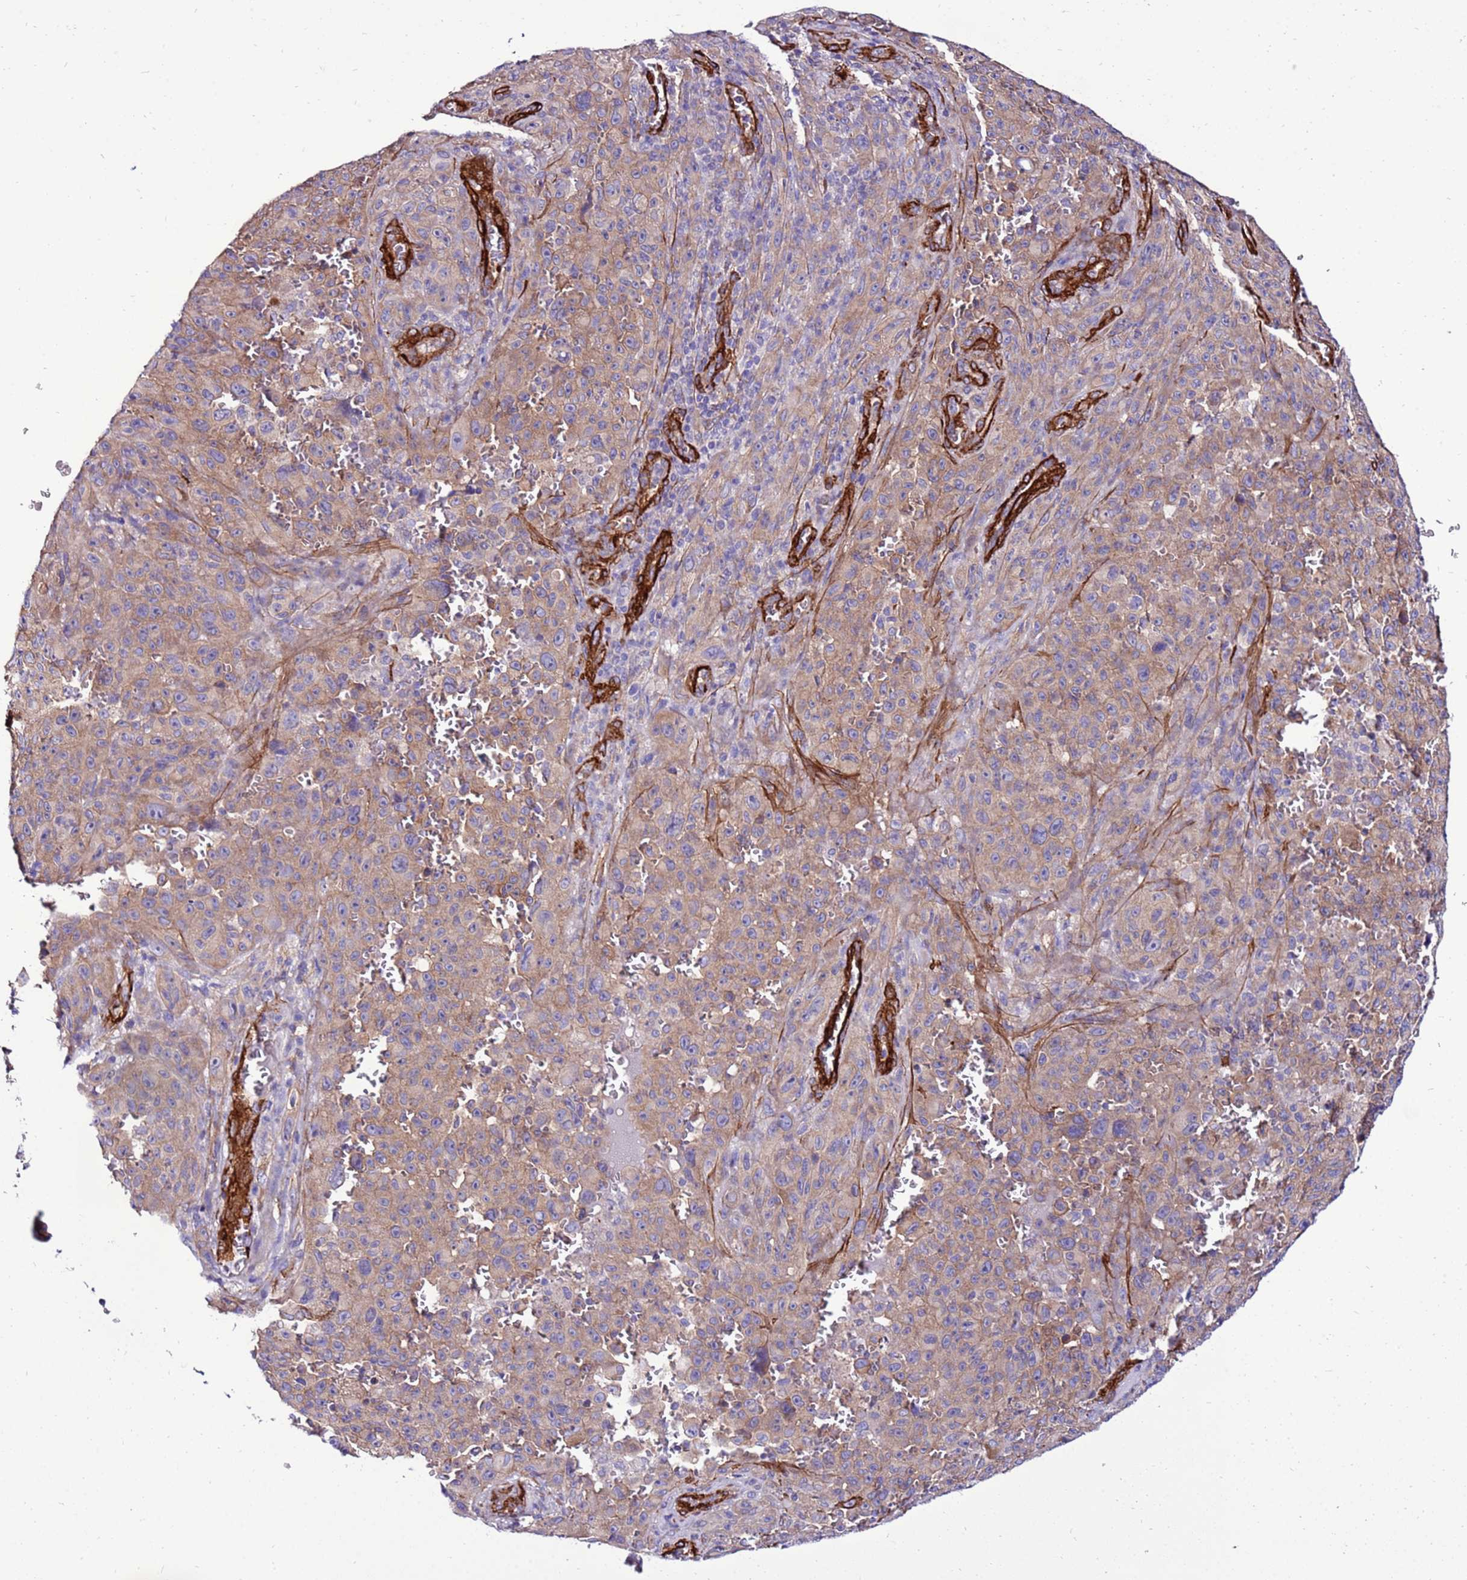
{"staining": {"intensity": "moderate", "quantity": ">75%", "location": "cytoplasmic/membranous"}, "tissue": "melanoma", "cell_type": "Tumor cells", "image_type": "cancer", "snomed": [{"axis": "morphology", "description": "Malignant melanoma, NOS"}, {"axis": "topography", "description": "Skin"}], "caption": "Immunohistochemical staining of human malignant melanoma displays moderate cytoplasmic/membranous protein positivity in about >75% of tumor cells.", "gene": "EI24", "patient": {"sex": "female", "age": 82}}